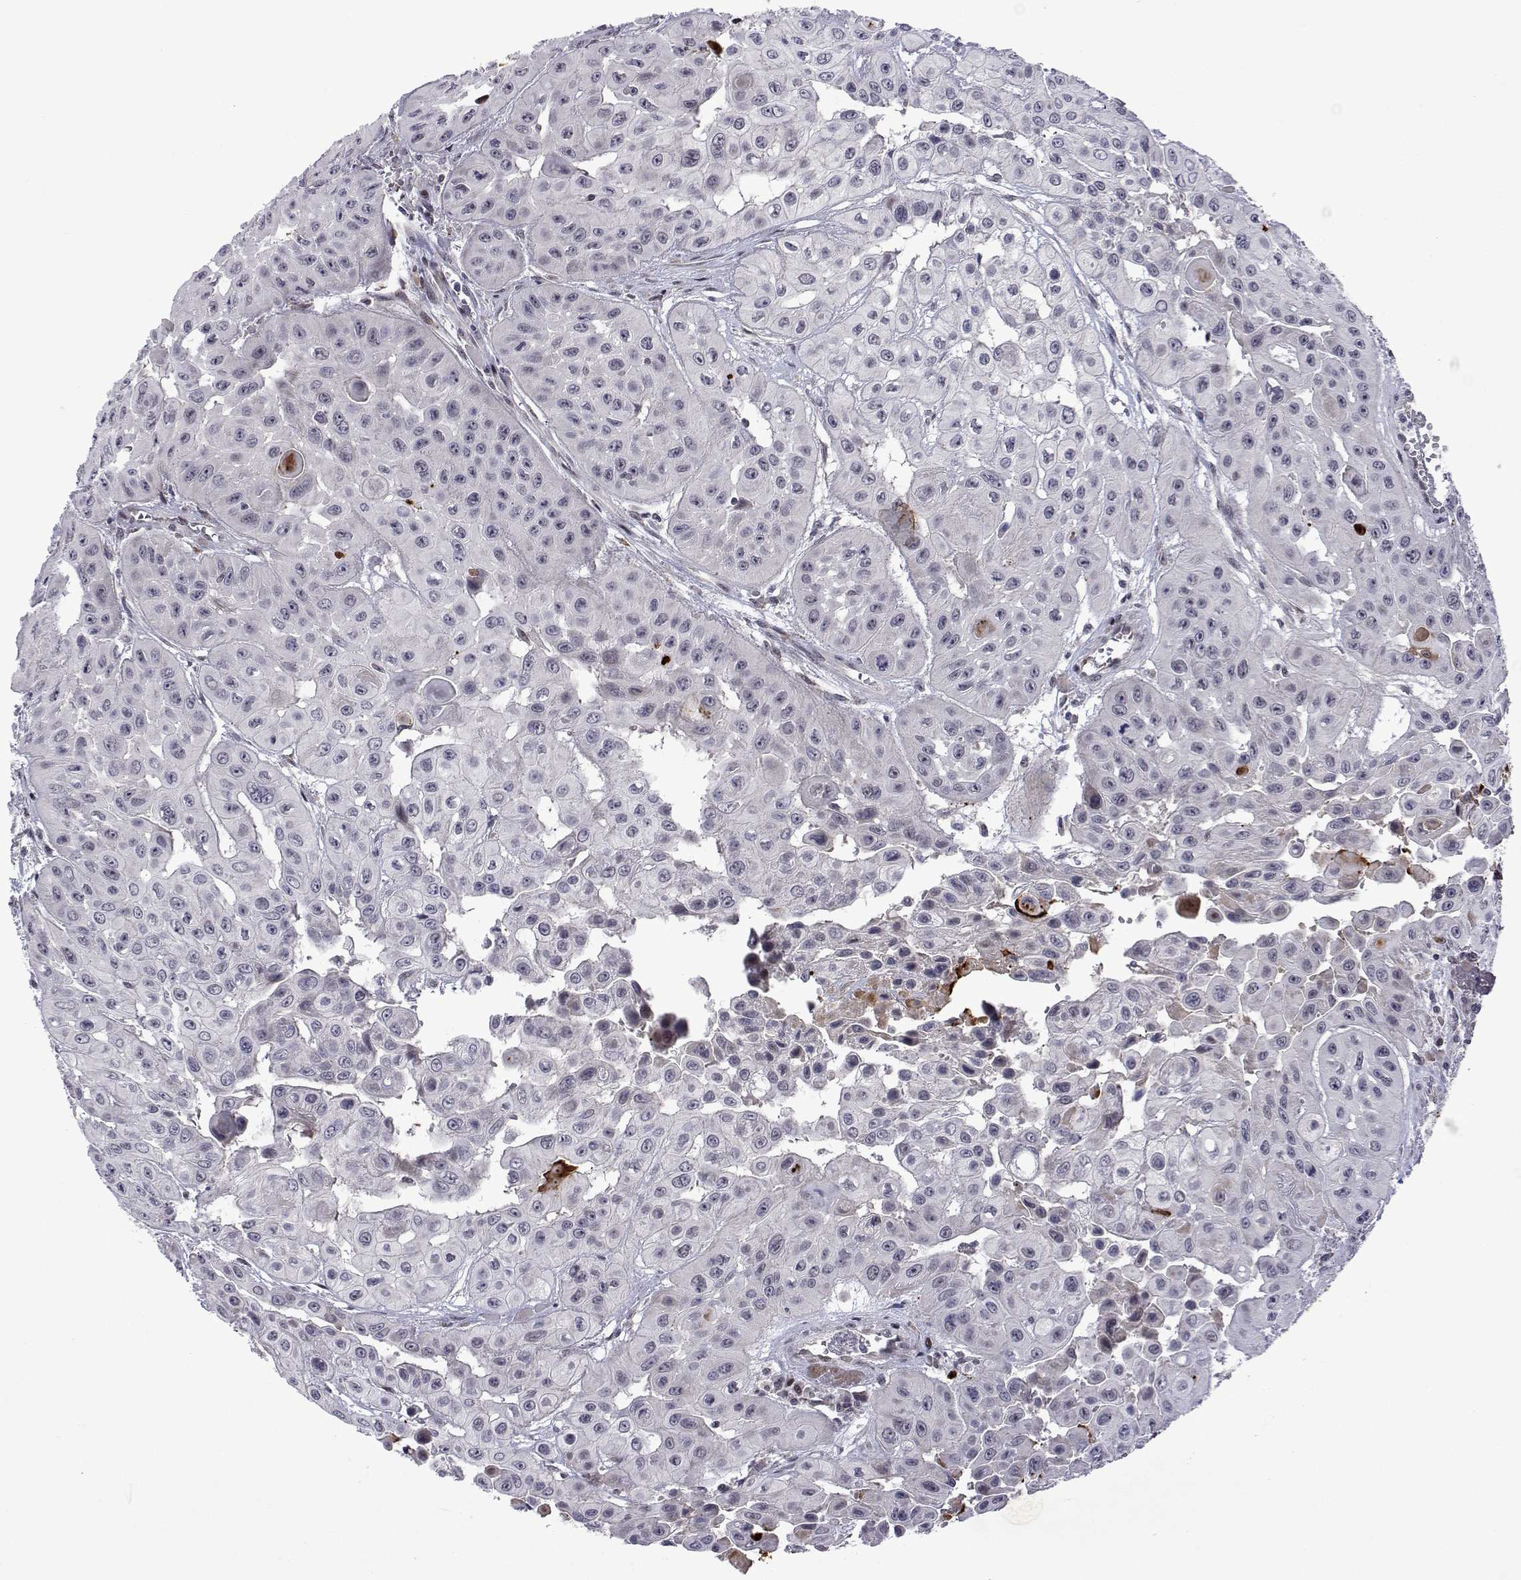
{"staining": {"intensity": "strong", "quantity": "<25%", "location": "cytoplasmic/membranous,nuclear"}, "tissue": "head and neck cancer", "cell_type": "Tumor cells", "image_type": "cancer", "snomed": [{"axis": "morphology", "description": "Adenocarcinoma, NOS"}, {"axis": "topography", "description": "Head-Neck"}], "caption": "A medium amount of strong cytoplasmic/membranous and nuclear expression is identified in approximately <25% of tumor cells in head and neck adenocarcinoma tissue.", "gene": "EFCAB3", "patient": {"sex": "male", "age": 73}}